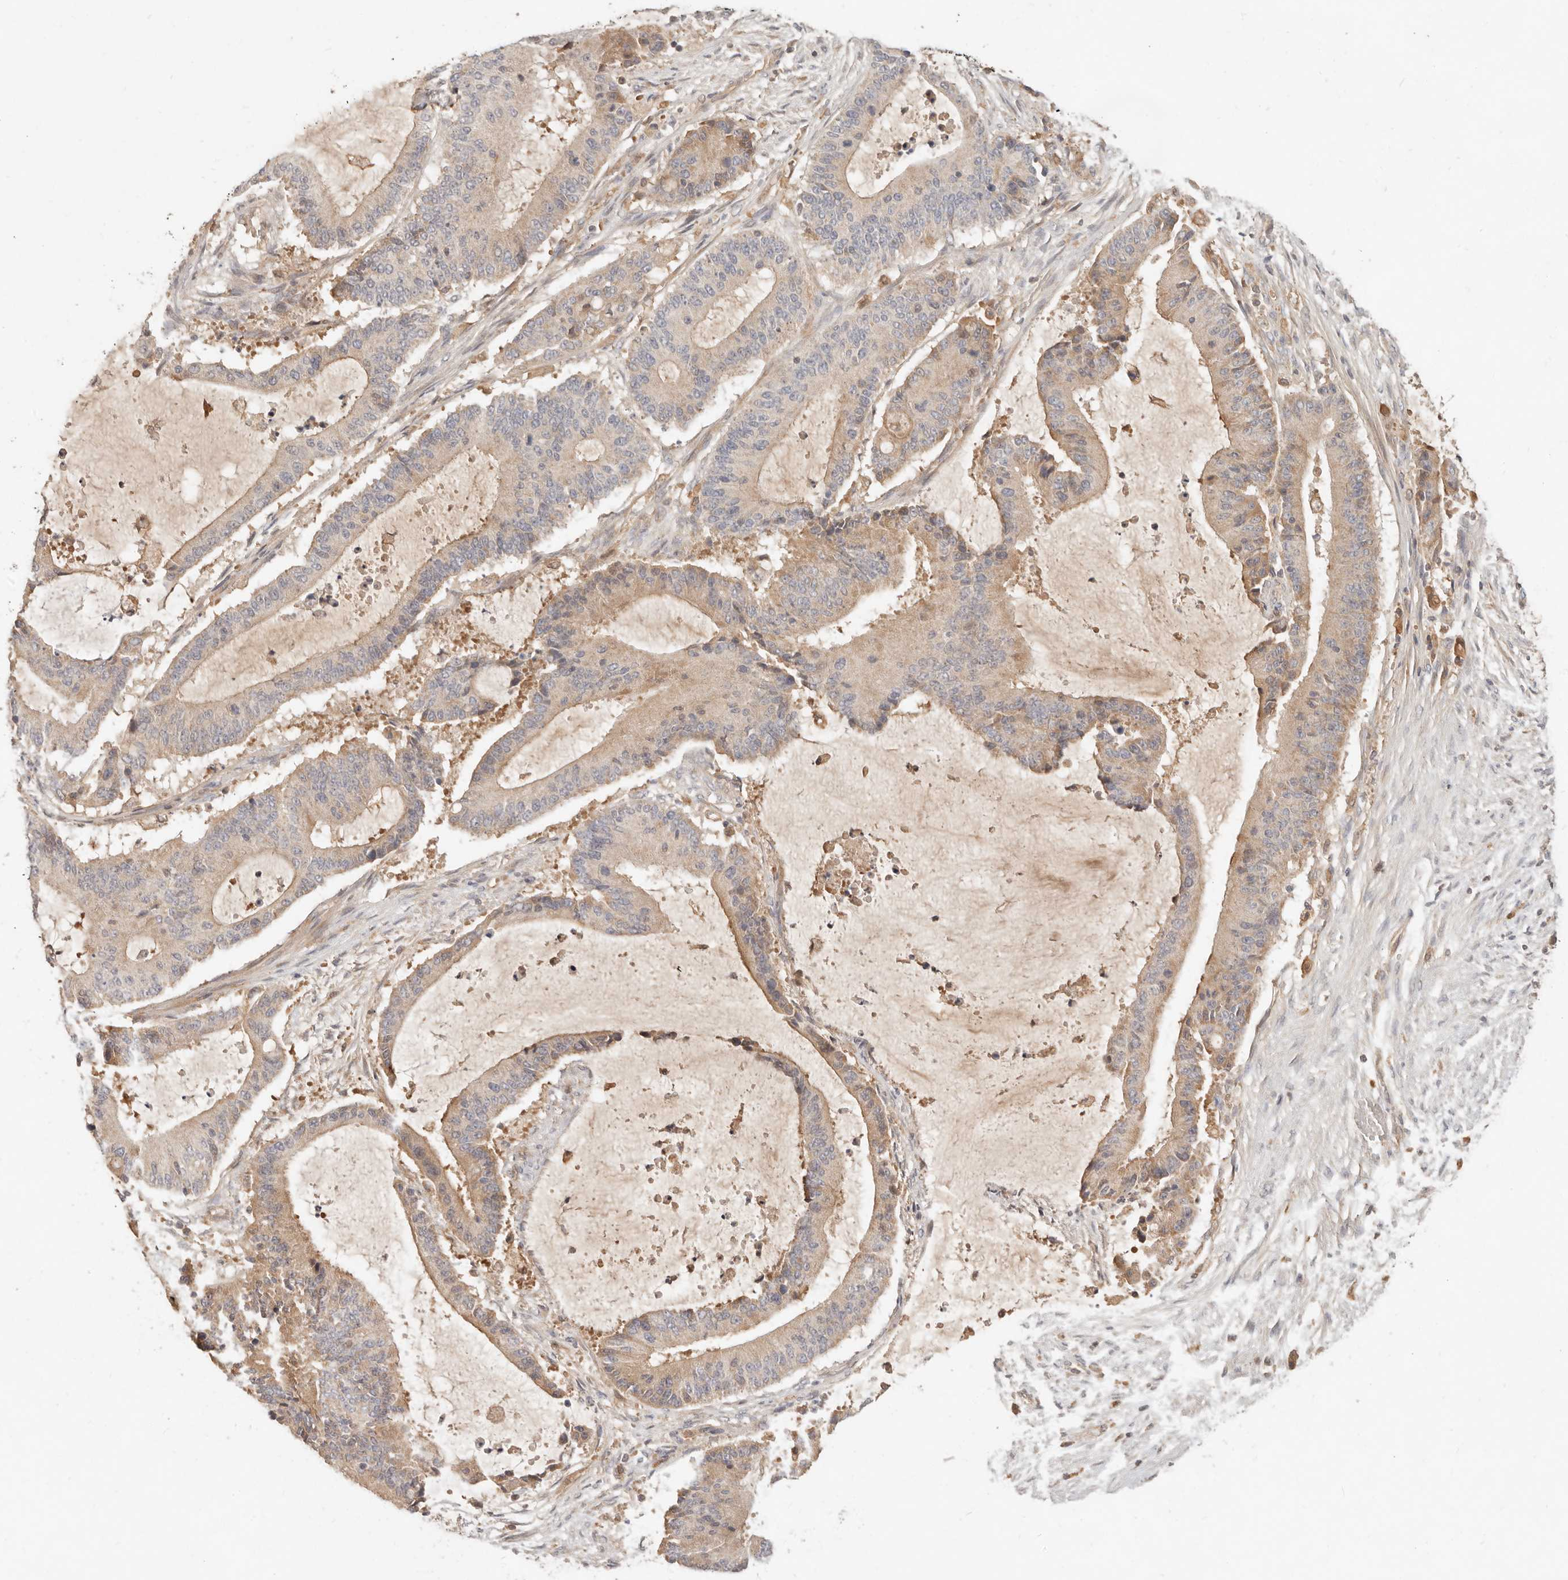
{"staining": {"intensity": "weak", "quantity": ">75%", "location": "cytoplasmic/membranous"}, "tissue": "liver cancer", "cell_type": "Tumor cells", "image_type": "cancer", "snomed": [{"axis": "morphology", "description": "Normal tissue, NOS"}, {"axis": "morphology", "description": "Cholangiocarcinoma"}, {"axis": "topography", "description": "Liver"}, {"axis": "topography", "description": "Peripheral nerve tissue"}], "caption": "This is a micrograph of immunohistochemistry staining of liver cancer (cholangiocarcinoma), which shows weak expression in the cytoplasmic/membranous of tumor cells.", "gene": "NECAP2", "patient": {"sex": "female", "age": 73}}